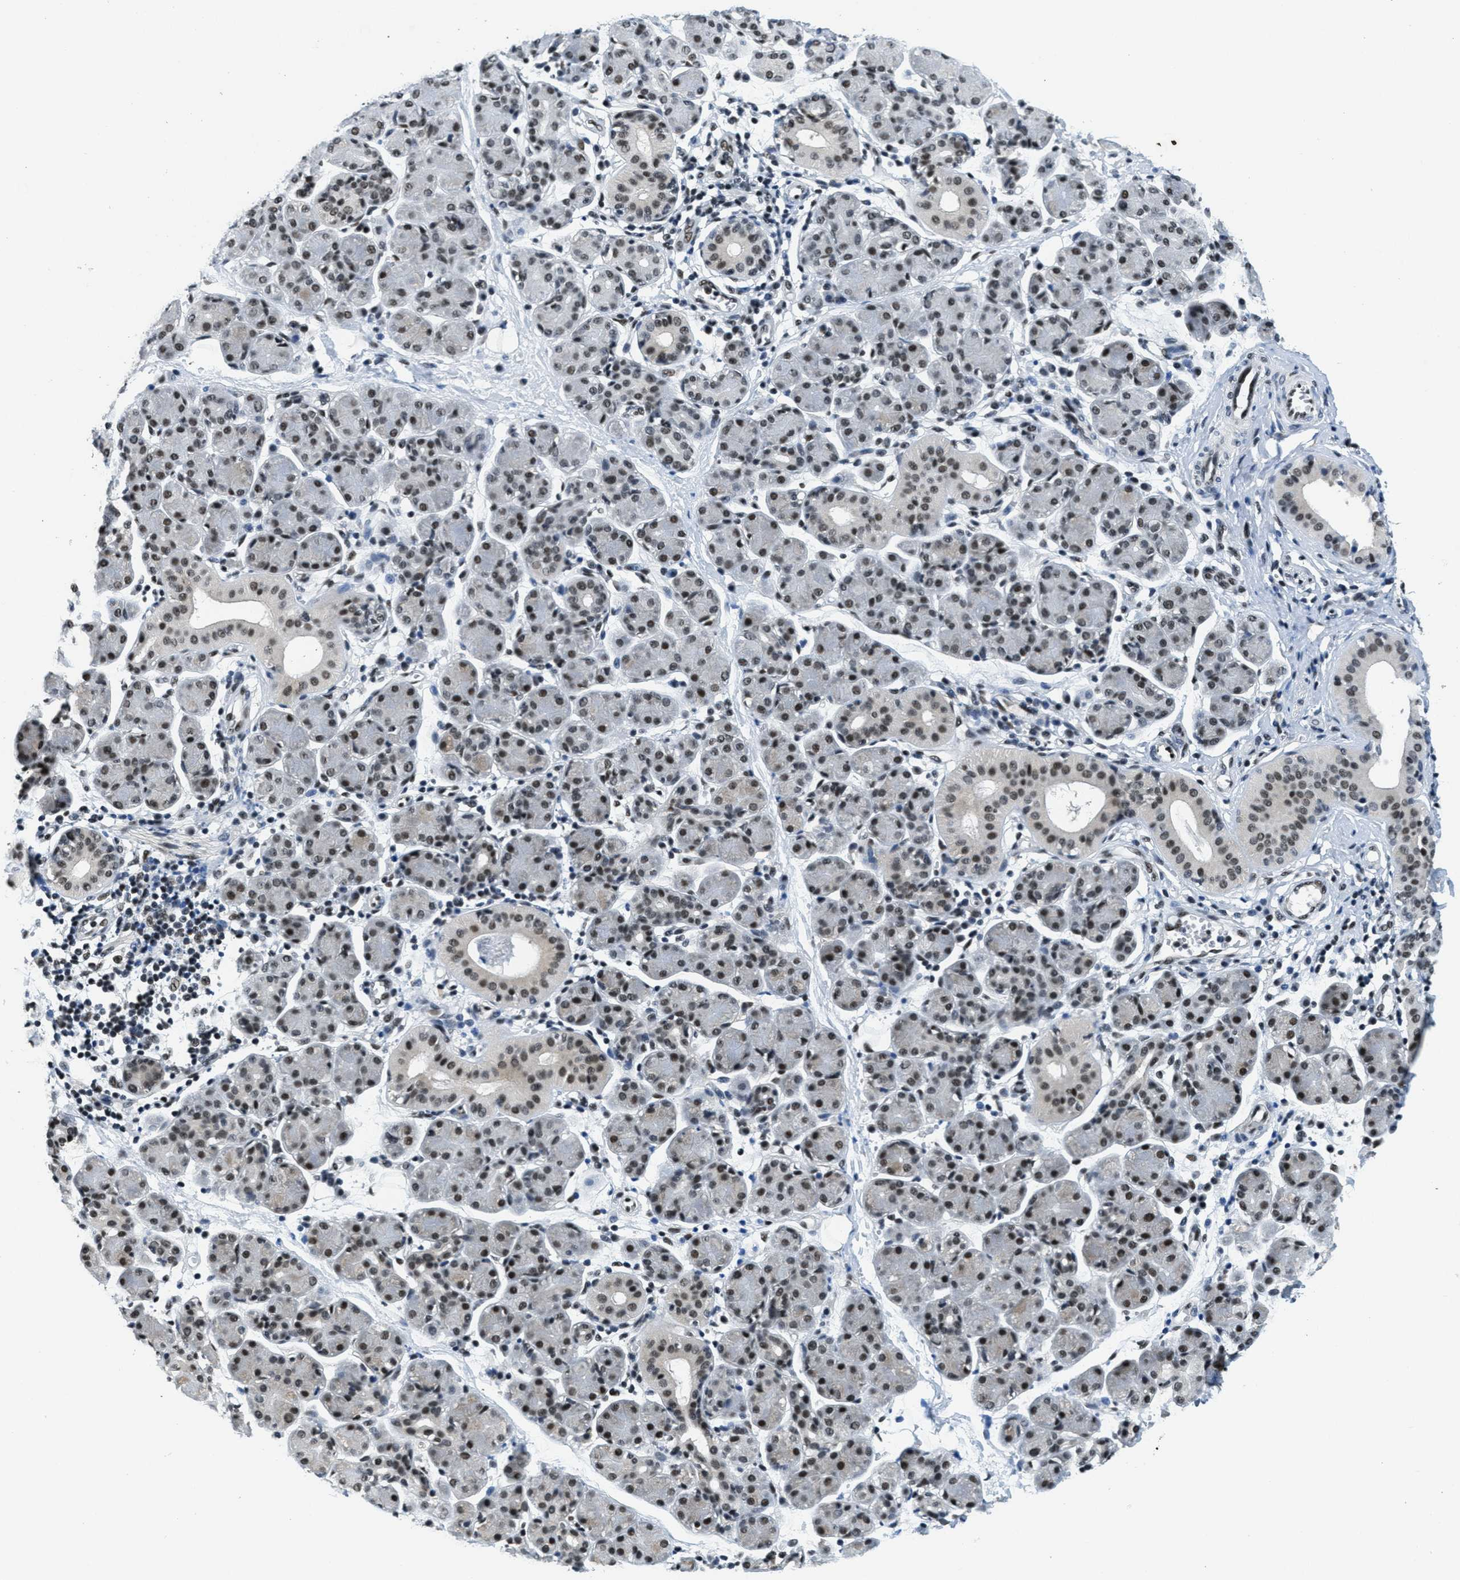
{"staining": {"intensity": "moderate", "quantity": ">75%", "location": "nuclear"}, "tissue": "salivary gland", "cell_type": "Glandular cells", "image_type": "normal", "snomed": [{"axis": "morphology", "description": "Normal tissue, NOS"}, {"axis": "morphology", "description": "Inflammation, NOS"}, {"axis": "topography", "description": "Lymph node"}, {"axis": "topography", "description": "Salivary gland"}], "caption": "This is an image of immunohistochemistry staining of normal salivary gland, which shows moderate staining in the nuclear of glandular cells.", "gene": "SSB", "patient": {"sex": "male", "age": 3}}